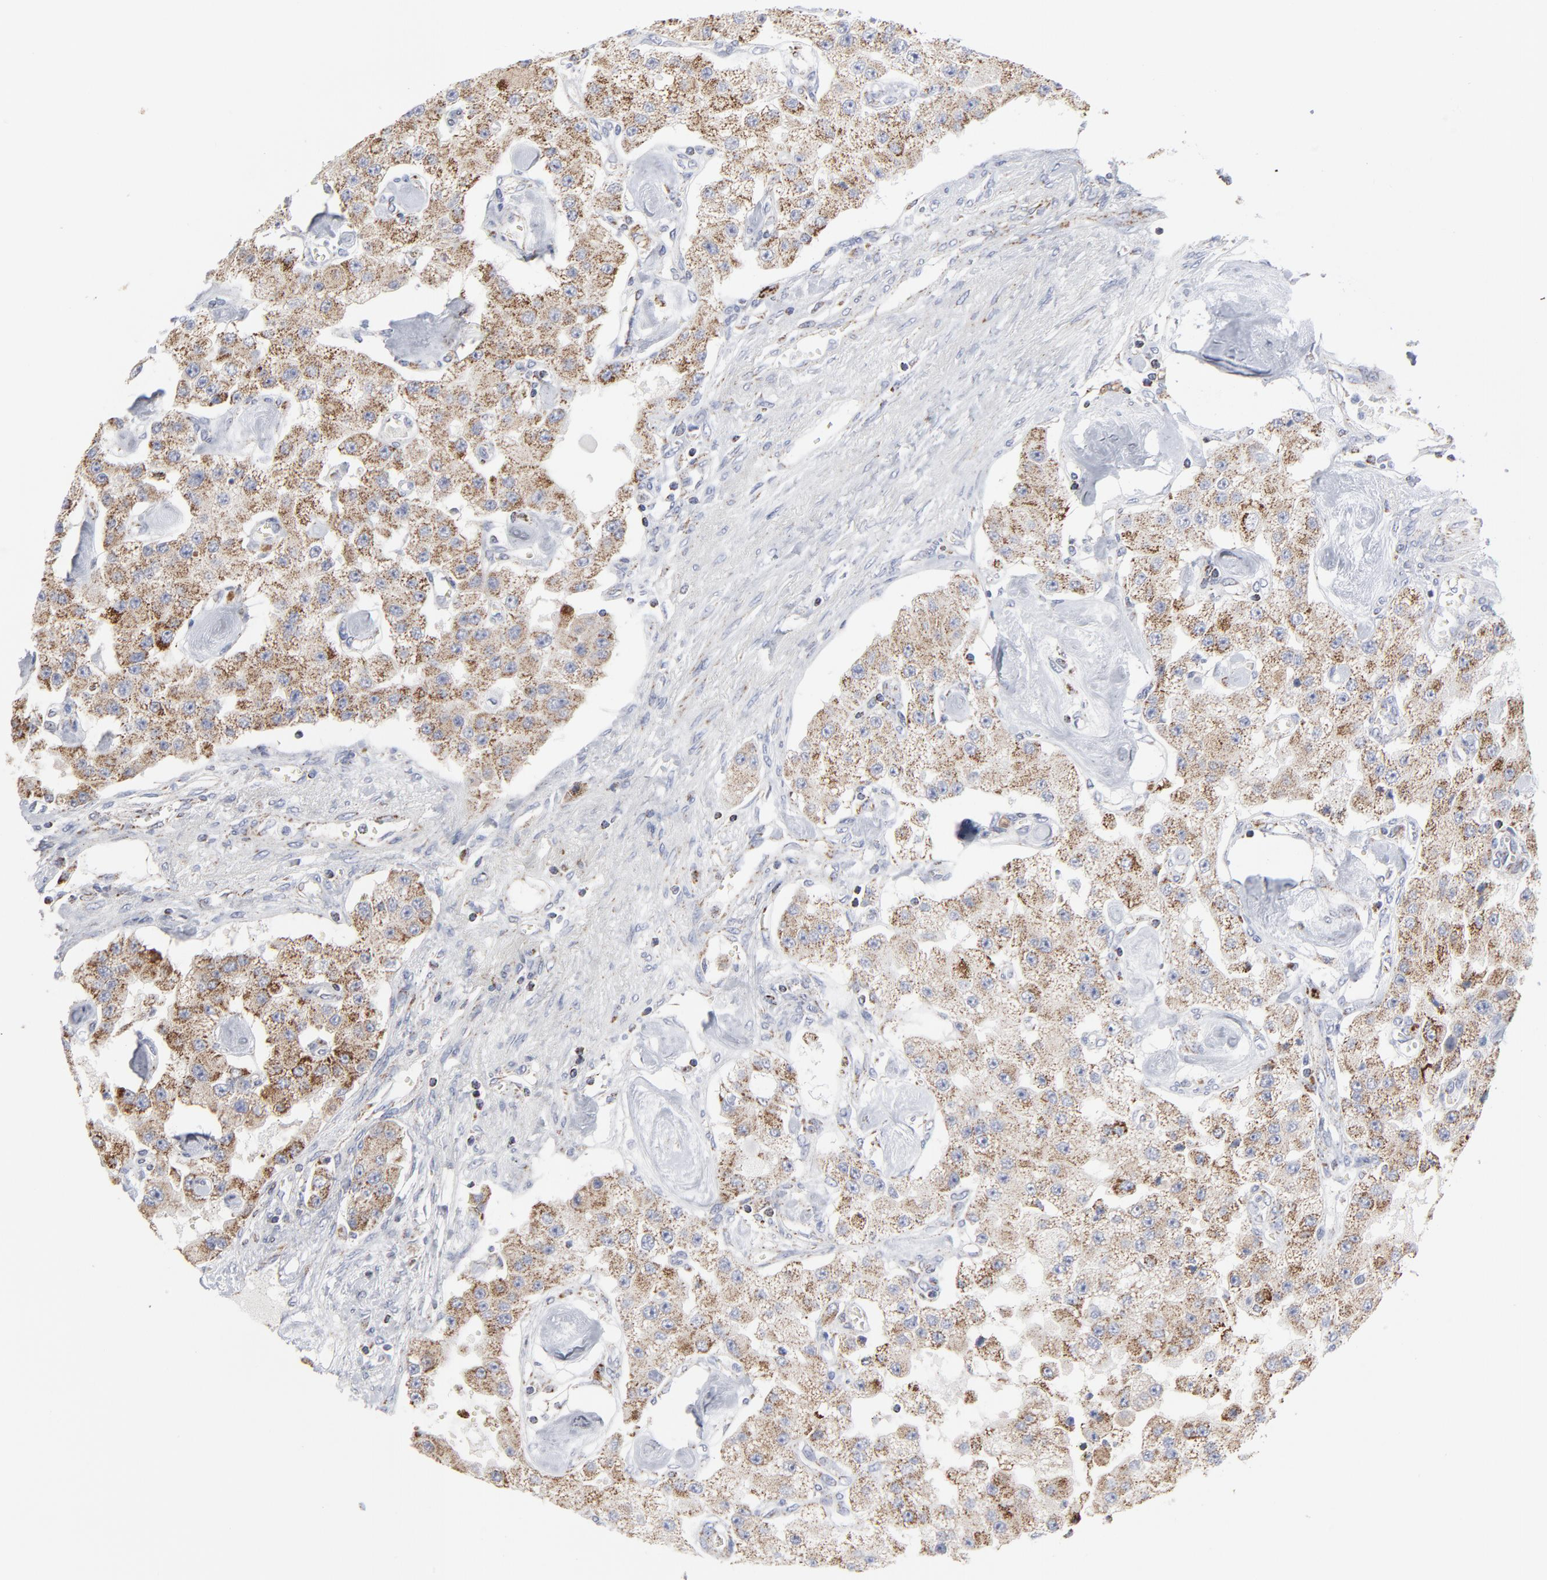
{"staining": {"intensity": "weak", "quantity": ">75%", "location": "cytoplasmic/membranous"}, "tissue": "carcinoid", "cell_type": "Tumor cells", "image_type": "cancer", "snomed": [{"axis": "morphology", "description": "Carcinoid, malignant, NOS"}, {"axis": "topography", "description": "Pancreas"}], "caption": "A low amount of weak cytoplasmic/membranous expression is identified in about >75% of tumor cells in malignant carcinoid tissue.", "gene": "TXNRD2", "patient": {"sex": "male", "age": 41}}